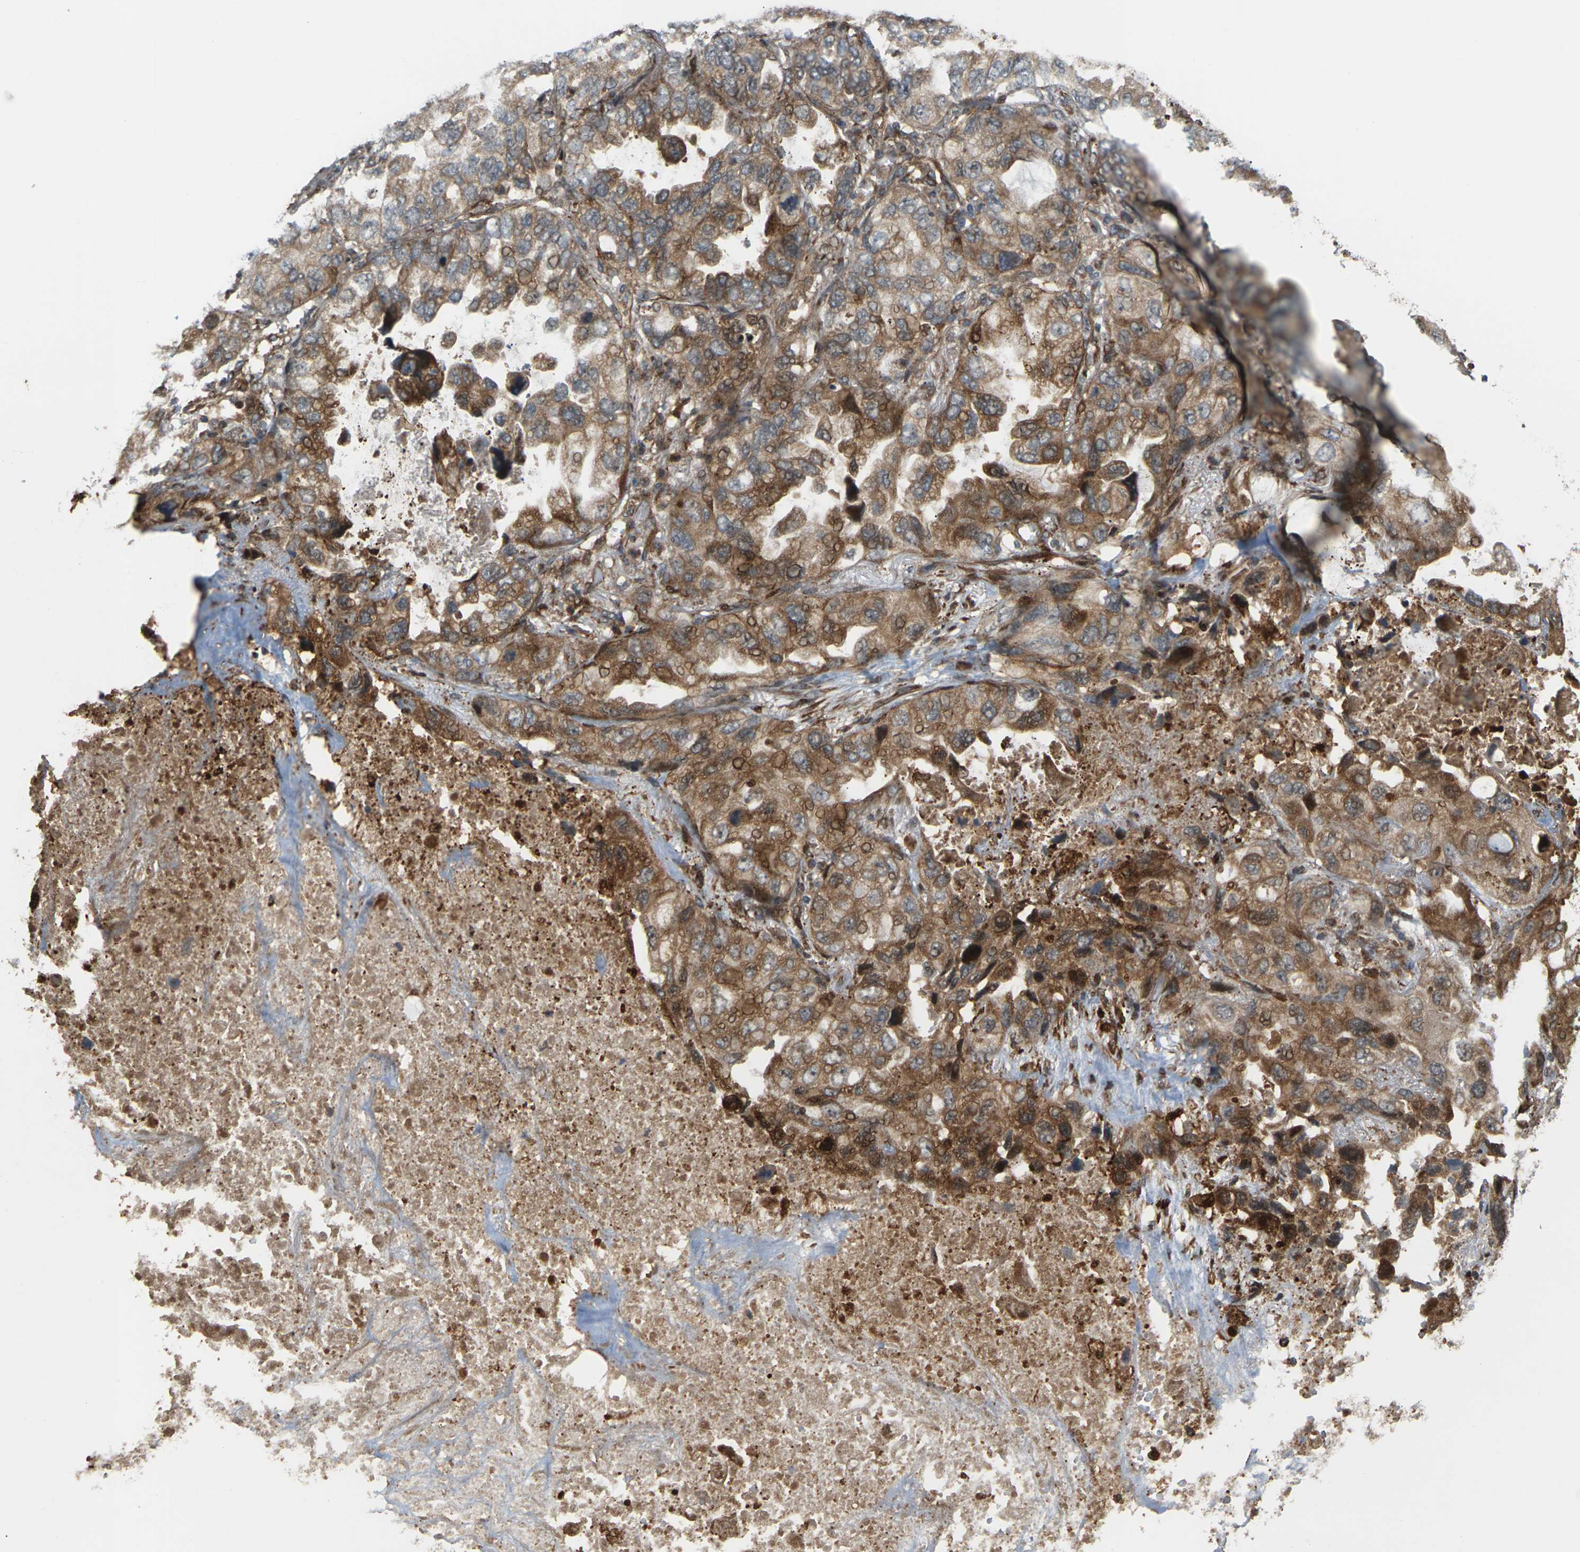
{"staining": {"intensity": "moderate", "quantity": ">75%", "location": "cytoplasmic/membranous,nuclear"}, "tissue": "lung cancer", "cell_type": "Tumor cells", "image_type": "cancer", "snomed": [{"axis": "morphology", "description": "Squamous cell carcinoma, NOS"}, {"axis": "topography", "description": "Lung"}], "caption": "IHC (DAB) staining of human squamous cell carcinoma (lung) displays moderate cytoplasmic/membranous and nuclear protein positivity in approximately >75% of tumor cells.", "gene": "ROBO1", "patient": {"sex": "female", "age": 73}}